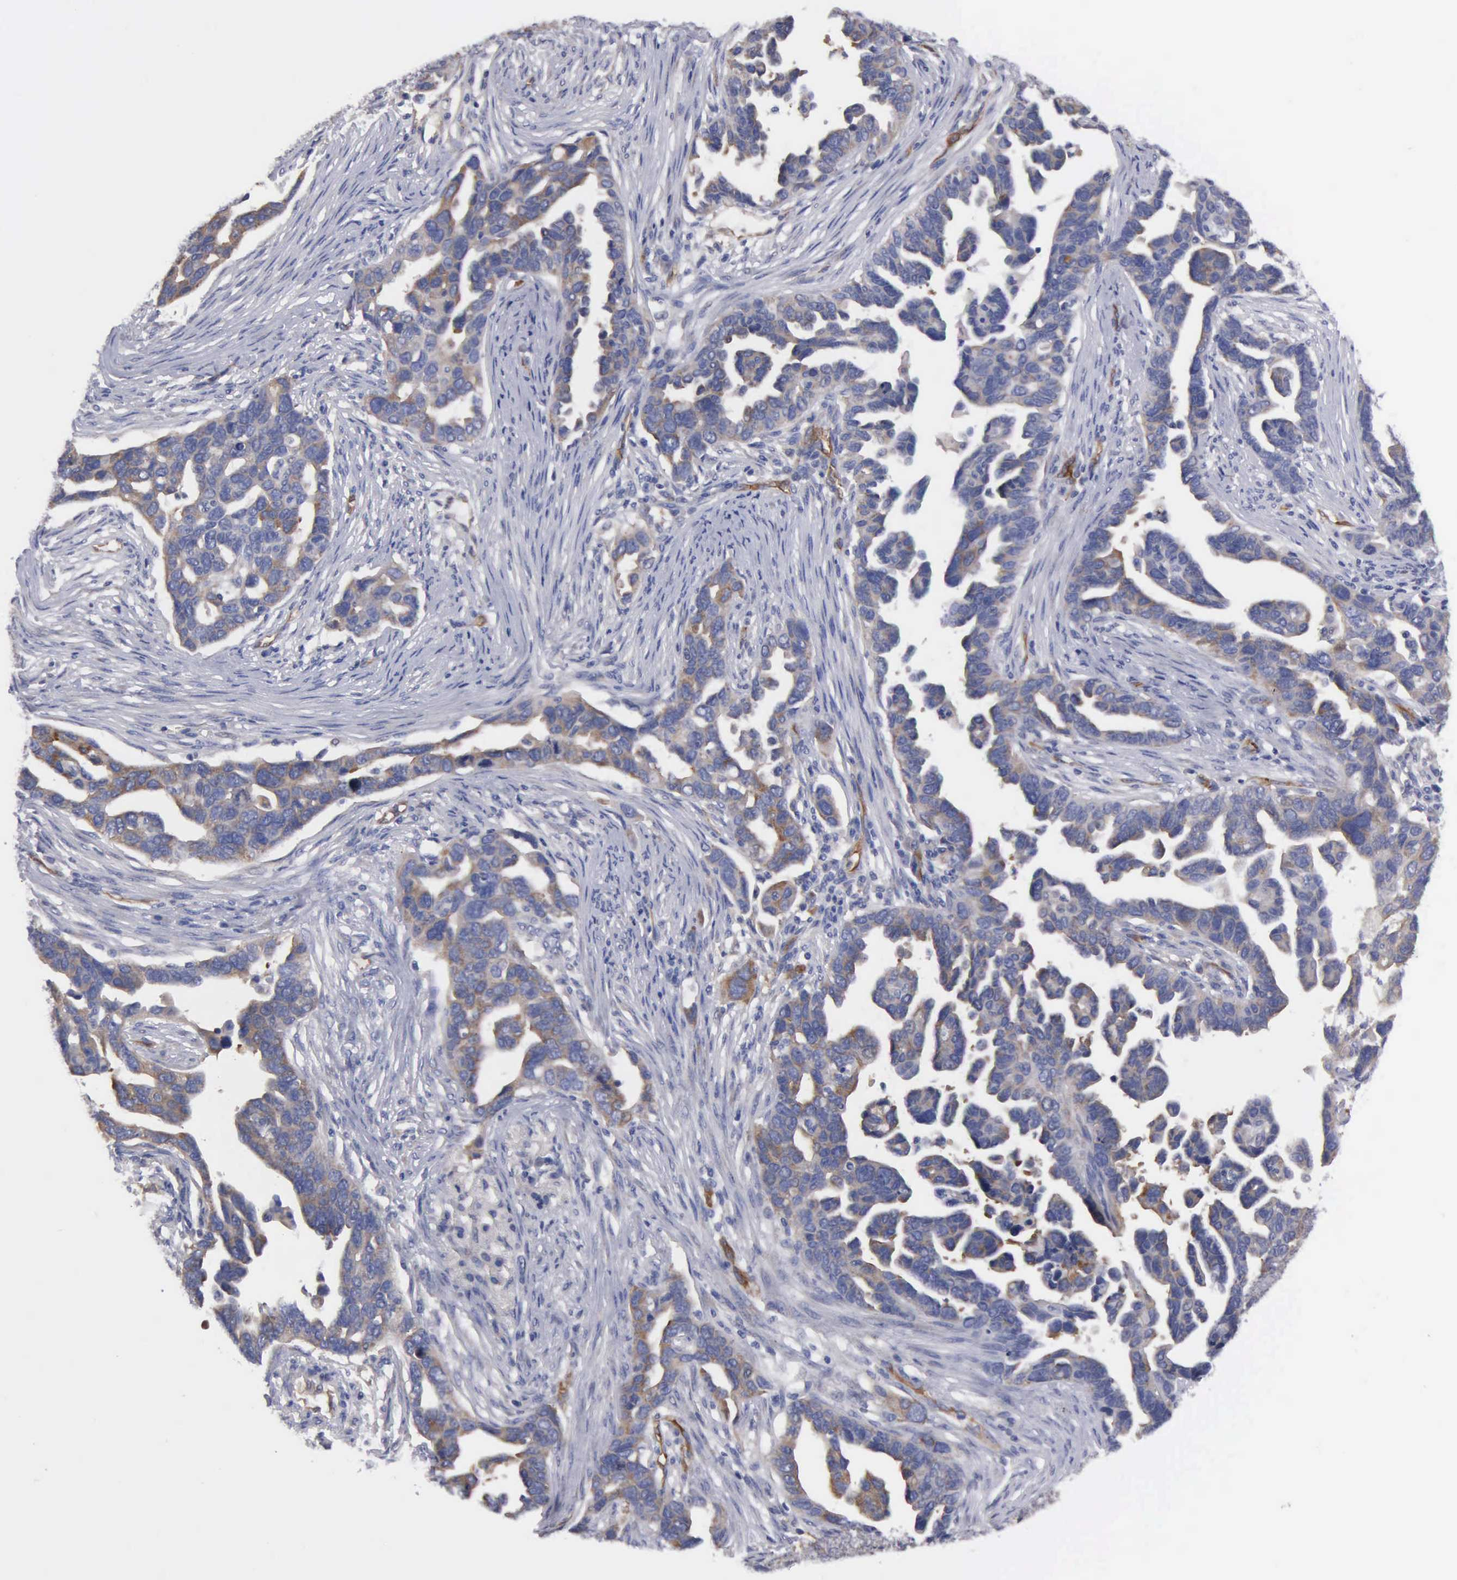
{"staining": {"intensity": "moderate", "quantity": ">75%", "location": "cytoplasmic/membranous"}, "tissue": "ovarian cancer", "cell_type": "Tumor cells", "image_type": "cancer", "snomed": [{"axis": "morphology", "description": "Cystadenocarcinoma, serous, NOS"}, {"axis": "topography", "description": "Ovary"}], "caption": "Ovarian serous cystadenocarcinoma stained with DAB immunohistochemistry (IHC) exhibits medium levels of moderate cytoplasmic/membranous positivity in approximately >75% of tumor cells.", "gene": "RDX", "patient": {"sex": "female", "age": 54}}